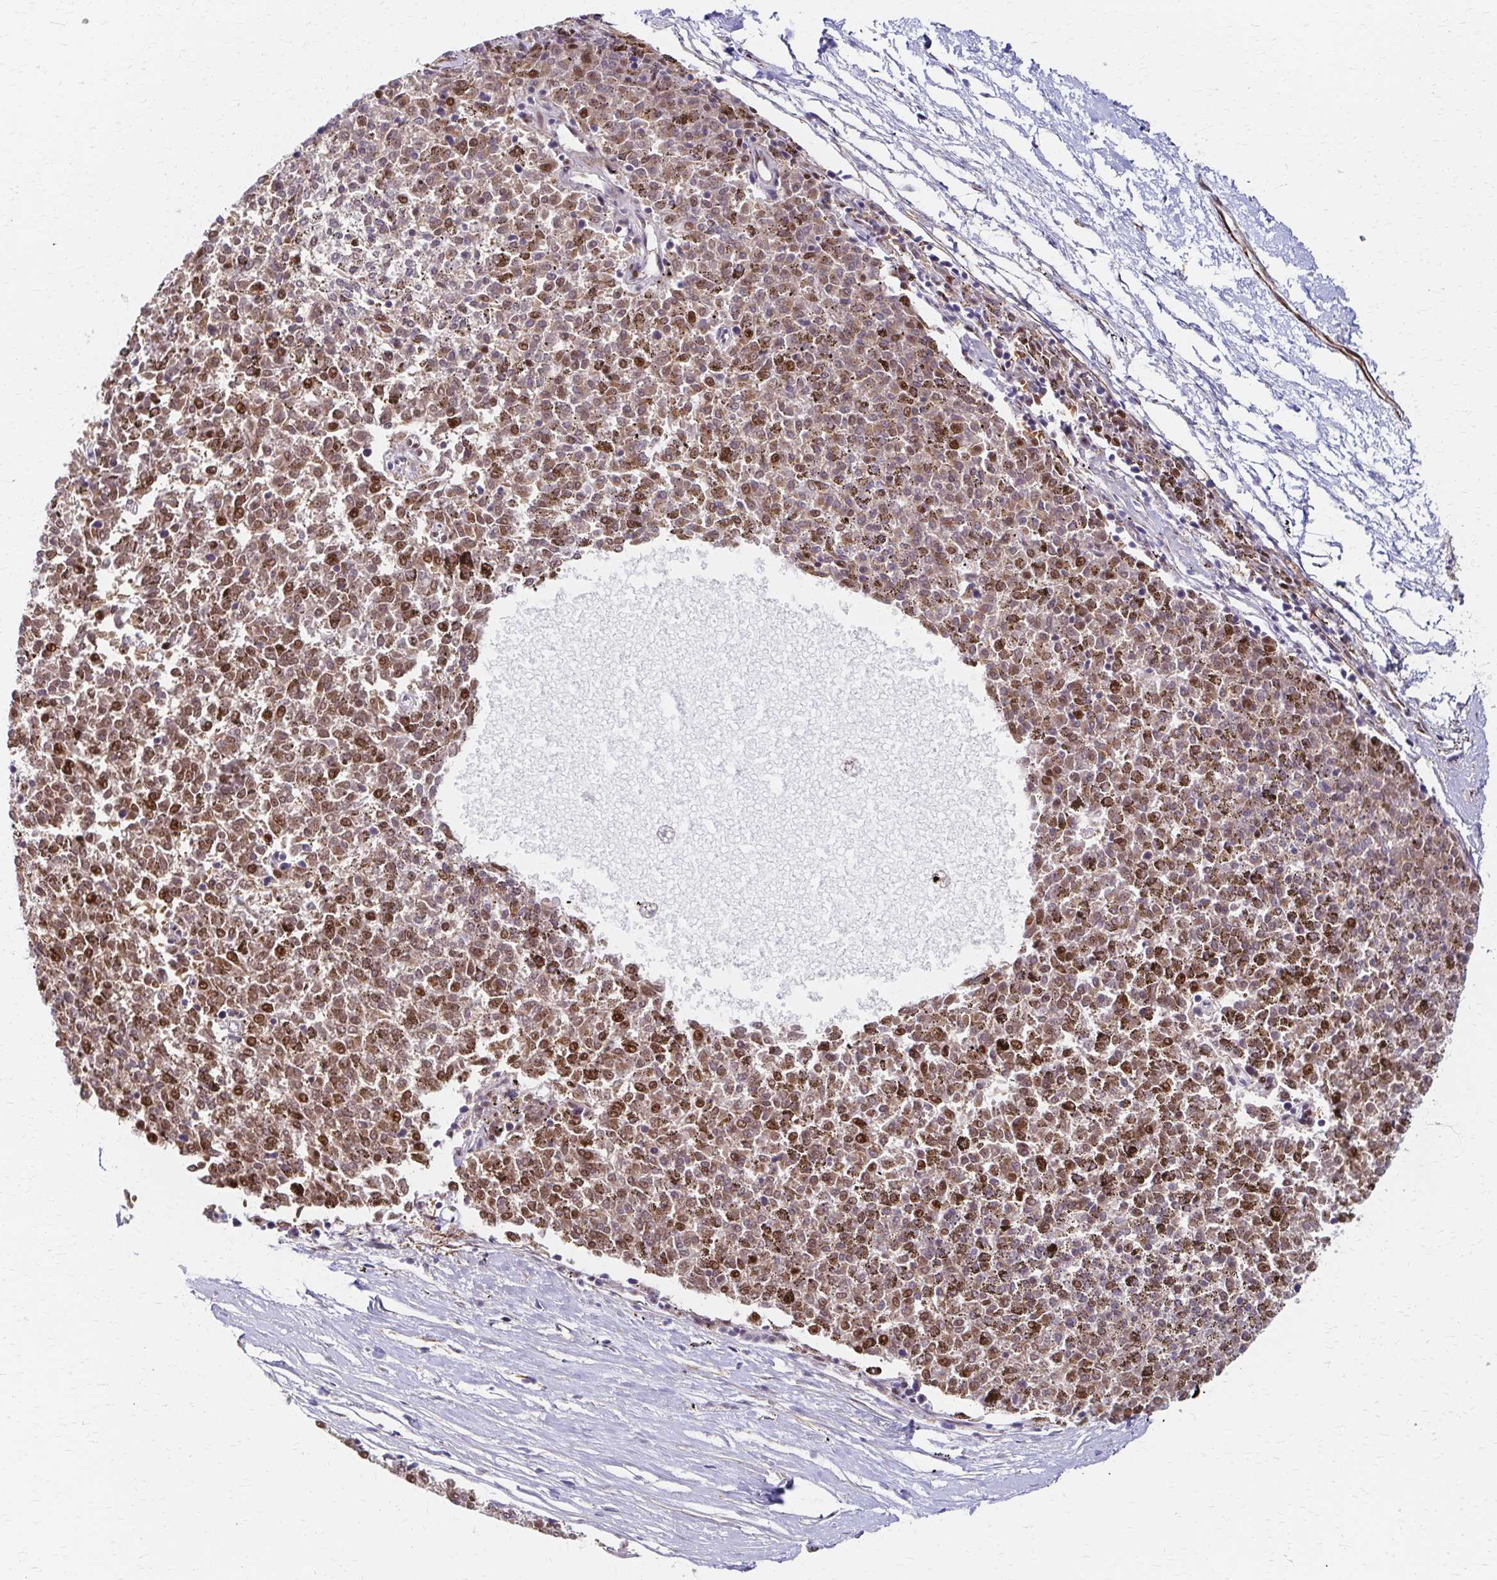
{"staining": {"intensity": "moderate", "quantity": "25%-75%", "location": "nuclear"}, "tissue": "melanoma", "cell_type": "Tumor cells", "image_type": "cancer", "snomed": [{"axis": "morphology", "description": "Malignant melanoma, NOS"}, {"axis": "topography", "description": "Skin"}], "caption": "High-power microscopy captured an immunohistochemistry (IHC) histopathology image of malignant melanoma, revealing moderate nuclear positivity in about 25%-75% of tumor cells. (IHC, brightfield microscopy, high magnification).", "gene": "PSMD7", "patient": {"sex": "female", "age": 72}}